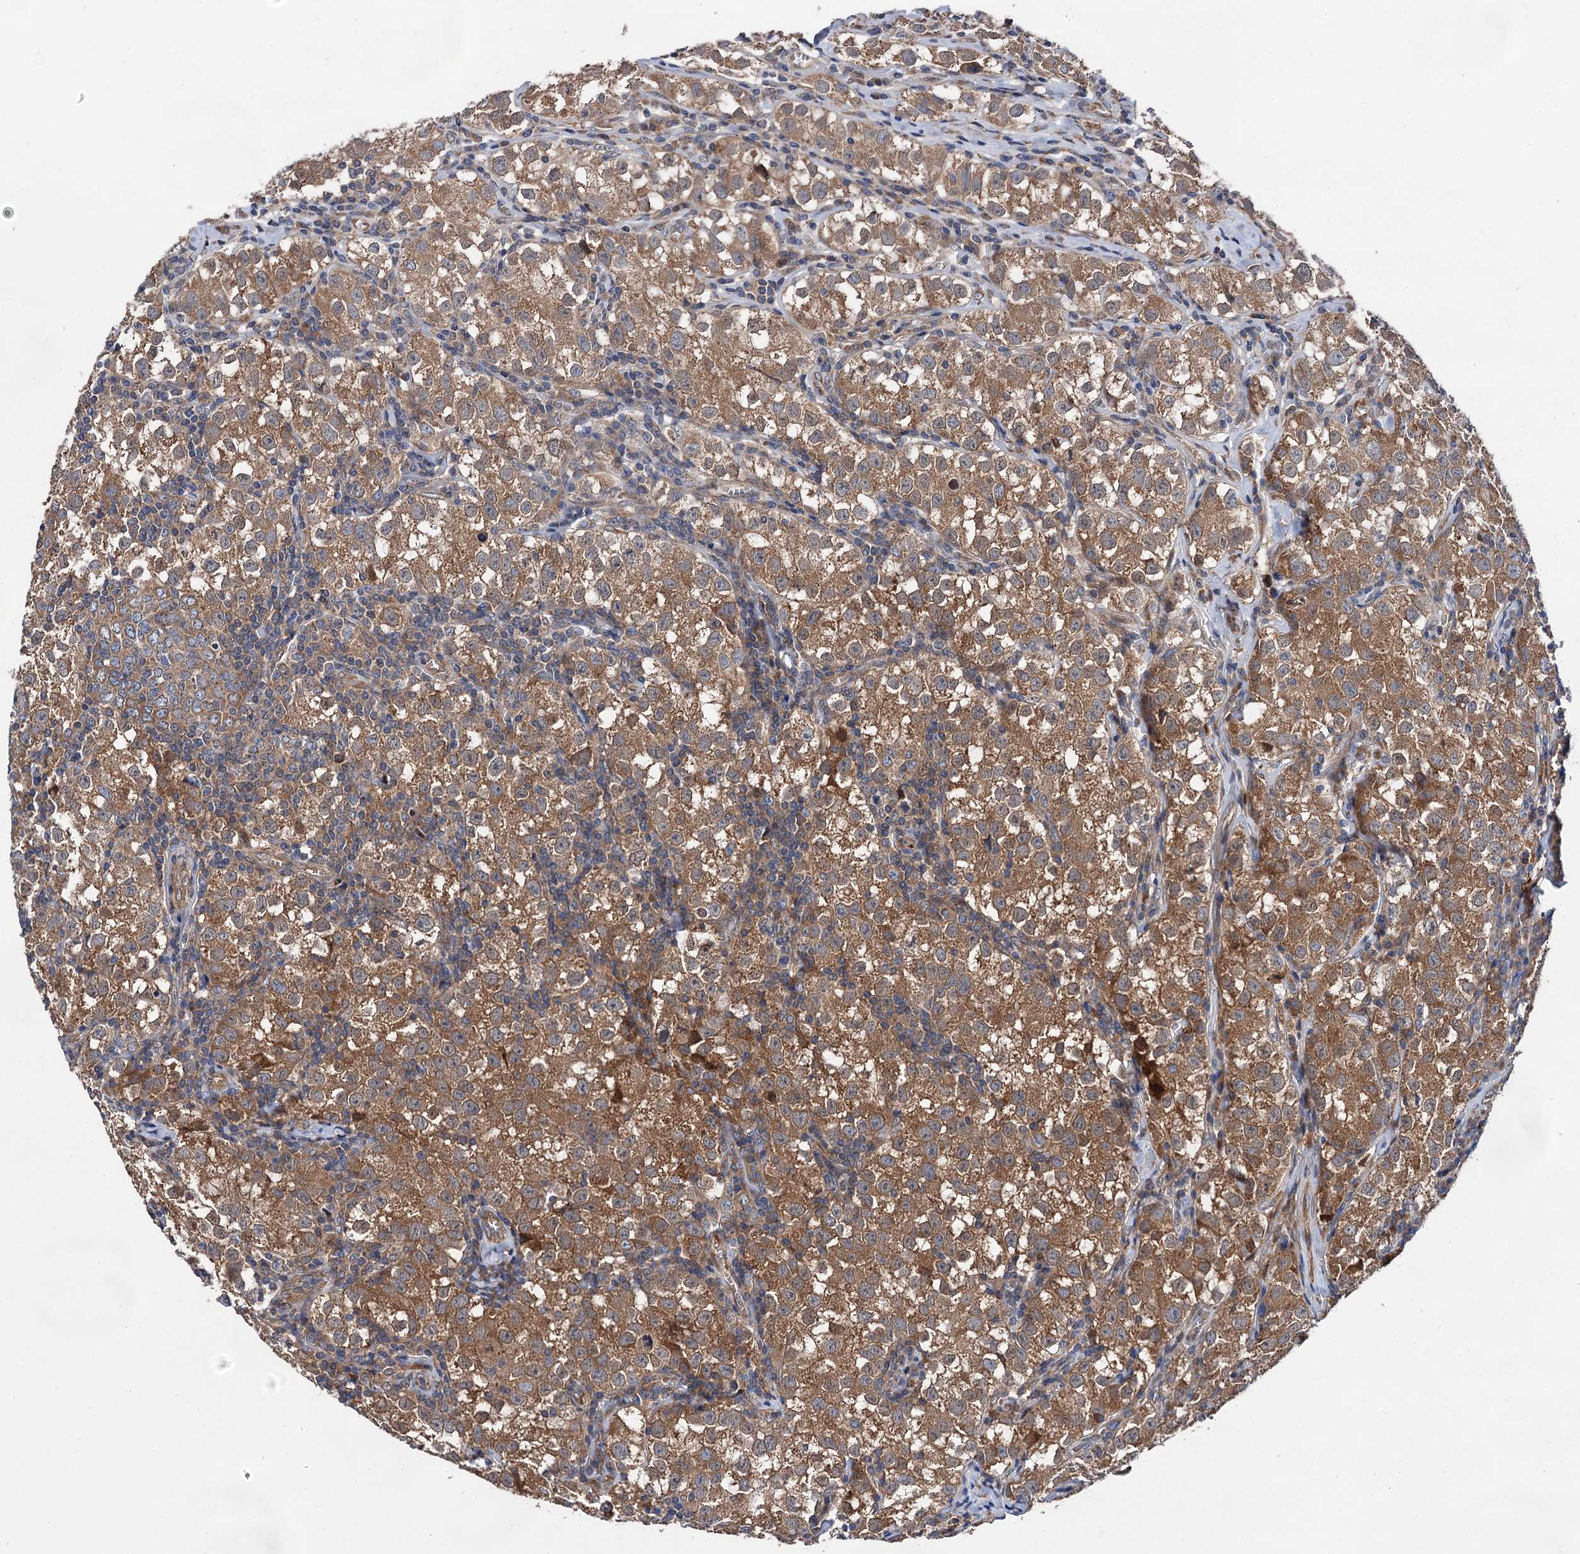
{"staining": {"intensity": "moderate", "quantity": ">75%", "location": "cytoplasmic/membranous"}, "tissue": "testis cancer", "cell_type": "Tumor cells", "image_type": "cancer", "snomed": [{"axis": "morphology", "description": "Seminoma, NOS"}, {"axis": "morphology", "description": "Carcinoma, Embryonal, NOS"}, {"axis": "topography", "description": "Testis"}], "caption": "Immunohistochemical staining of human testis seminoma reveals medium levels of moderate cytoplasmic/membranous protein staining in about >75% of tumor cells.", "gene": "NAA25", "patient": {"sex": "male", "age": 43}}